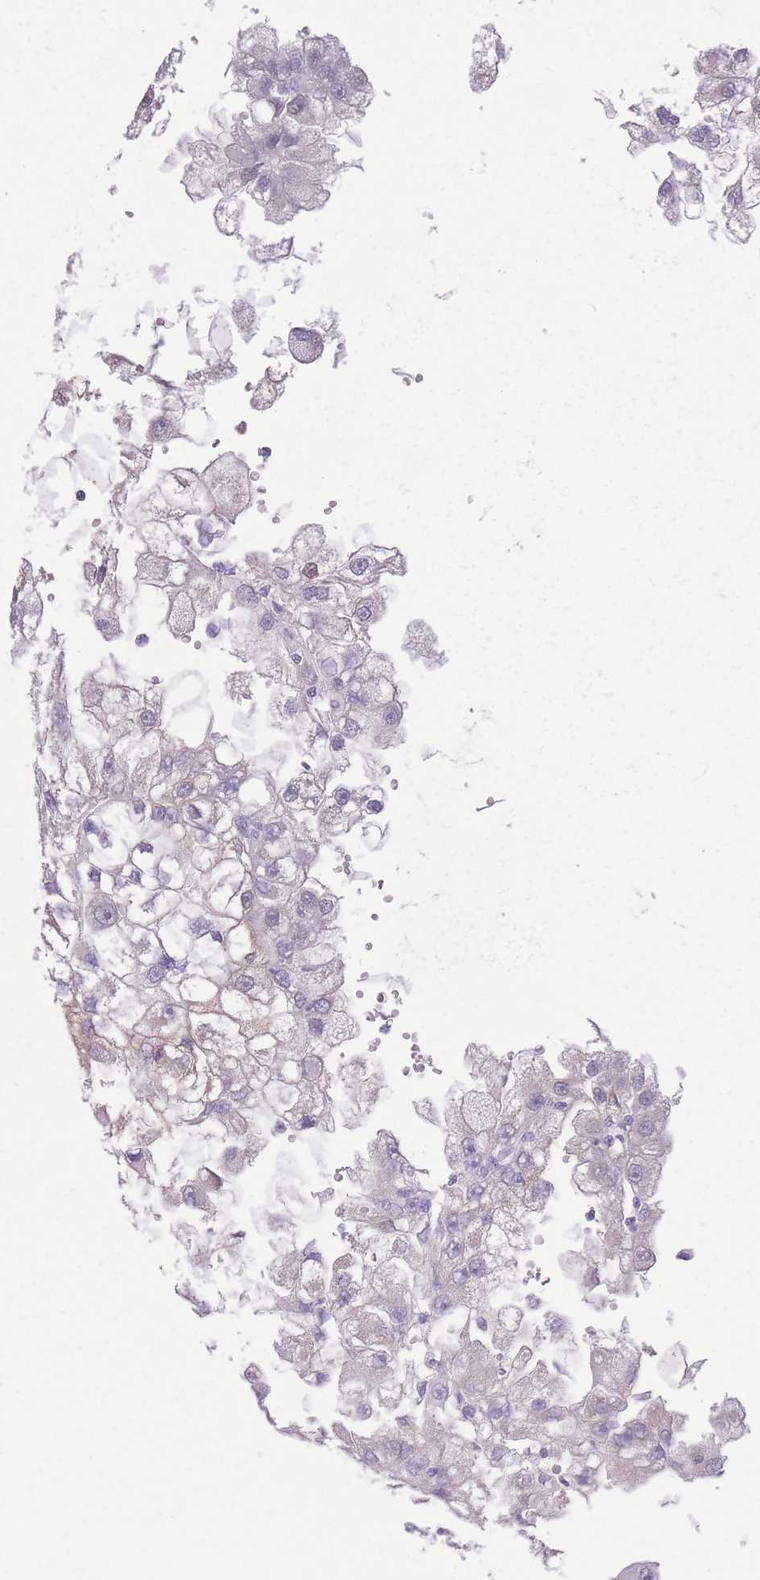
{"staining": {"intensity": "negative", "quantity": "none", "location": "none"}, "tissue": "renal cancer", "cell_type": "Tumor cells", "image_type": "cancer", "snomed": [{"axis": "morphology", "description": "Adenocarcinoma, NOS"}, {"axis": "topography", "description": "Kidney"}], "caption": "This is an IHC histopathology image of human renal cancer (adenocarcinoma). There is no positivity in tumor cells.", "gene": "PKLR", "patient": {"sex": "male", "age": 63}}